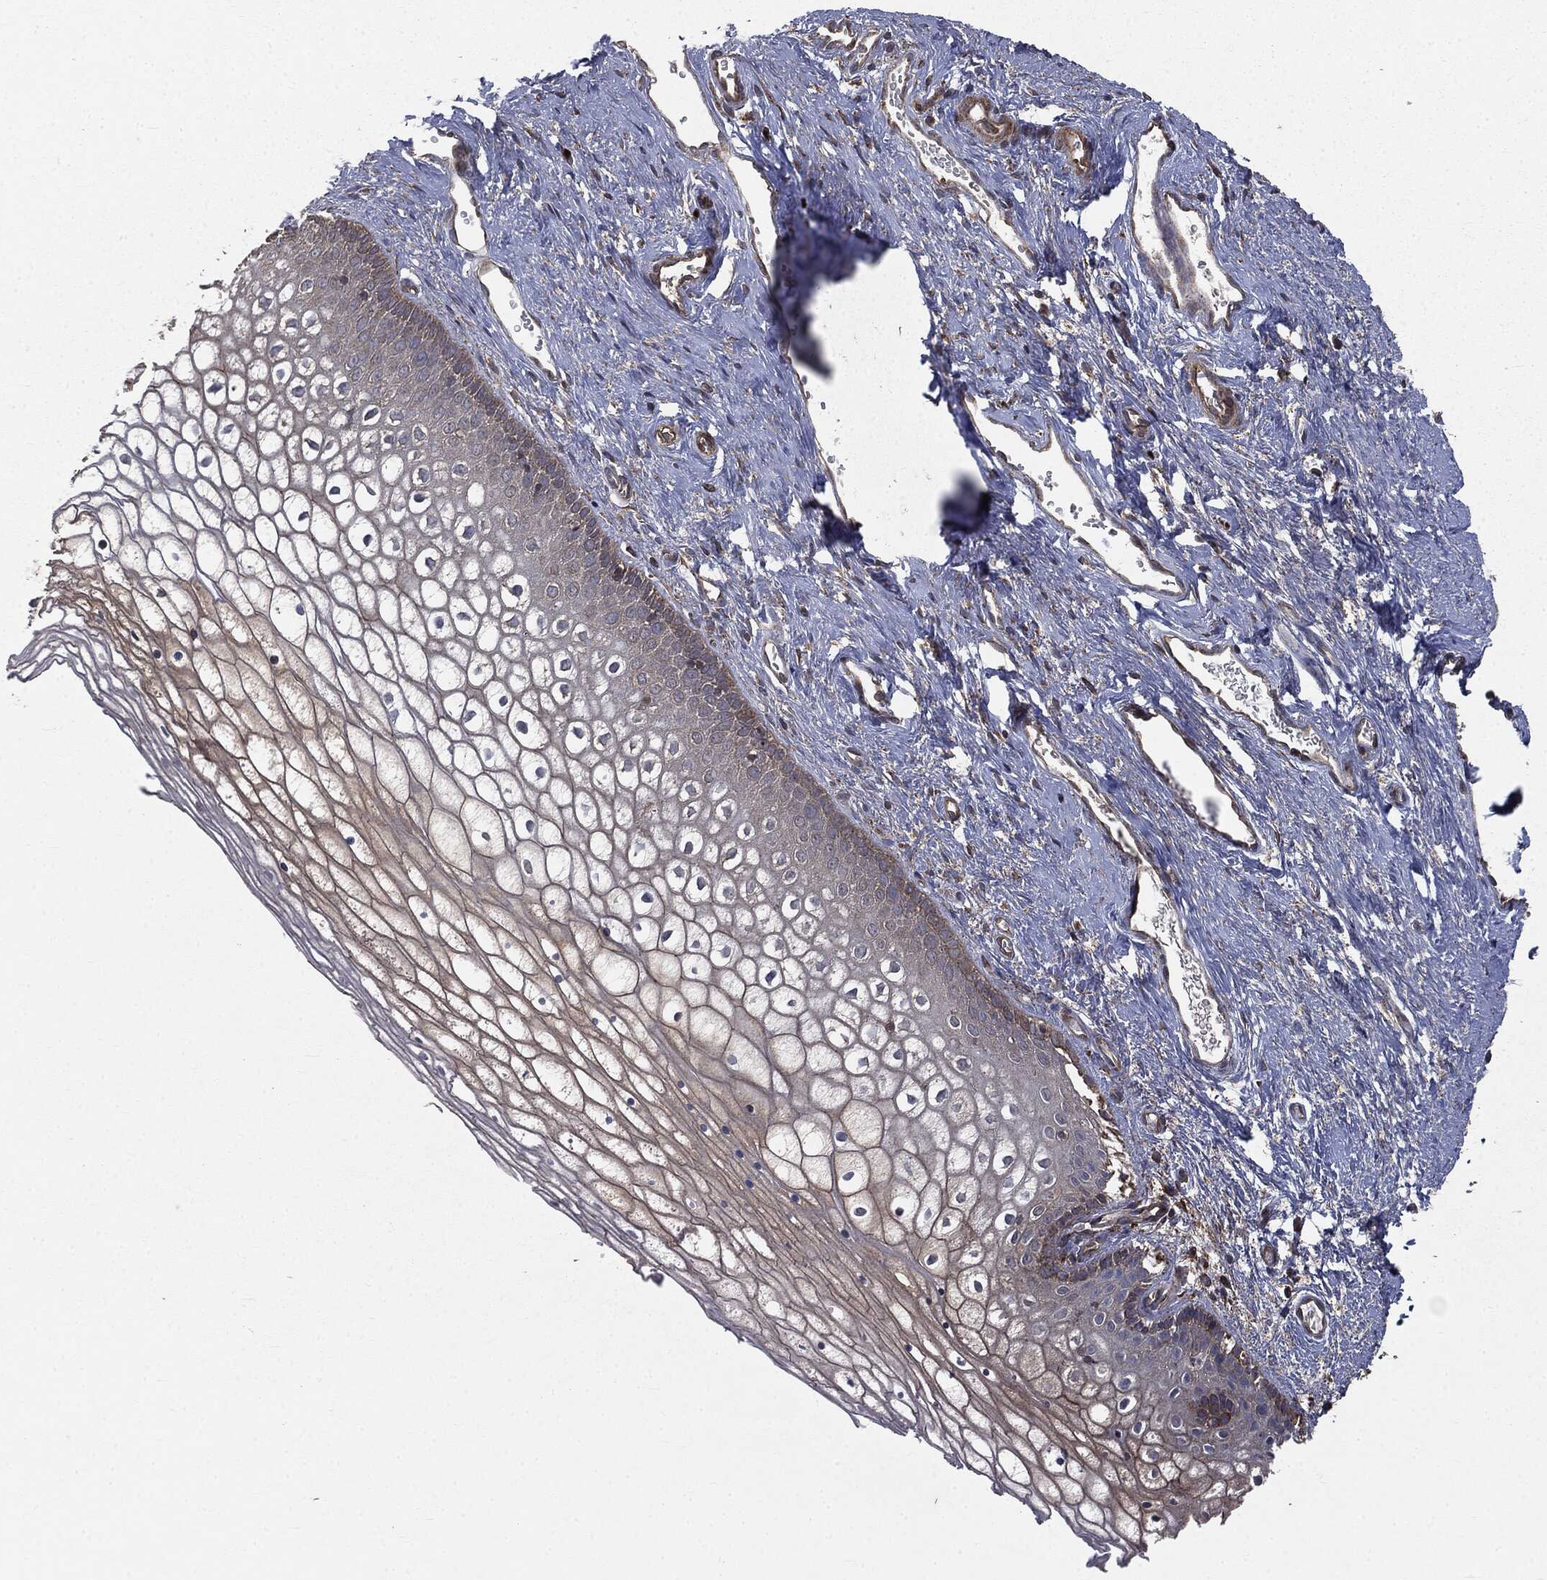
{"staining": {"intensity": "negative", "quantity": "none", "location": "none"}, "tissue": "vagina", "cell_type": "Squamous epithelial cells", "image_type": "normal", "snomed": [{"axis": "morphology", "description": "Normal tissue, NOS"}, {"axis": "topography", "description": "Vagina"}], "caption": "Image shows no protein staining in squamous epithelial cells of normal vagina.", "gene": "PLOD3", "patient": {"sex": "female", "age": 32}}